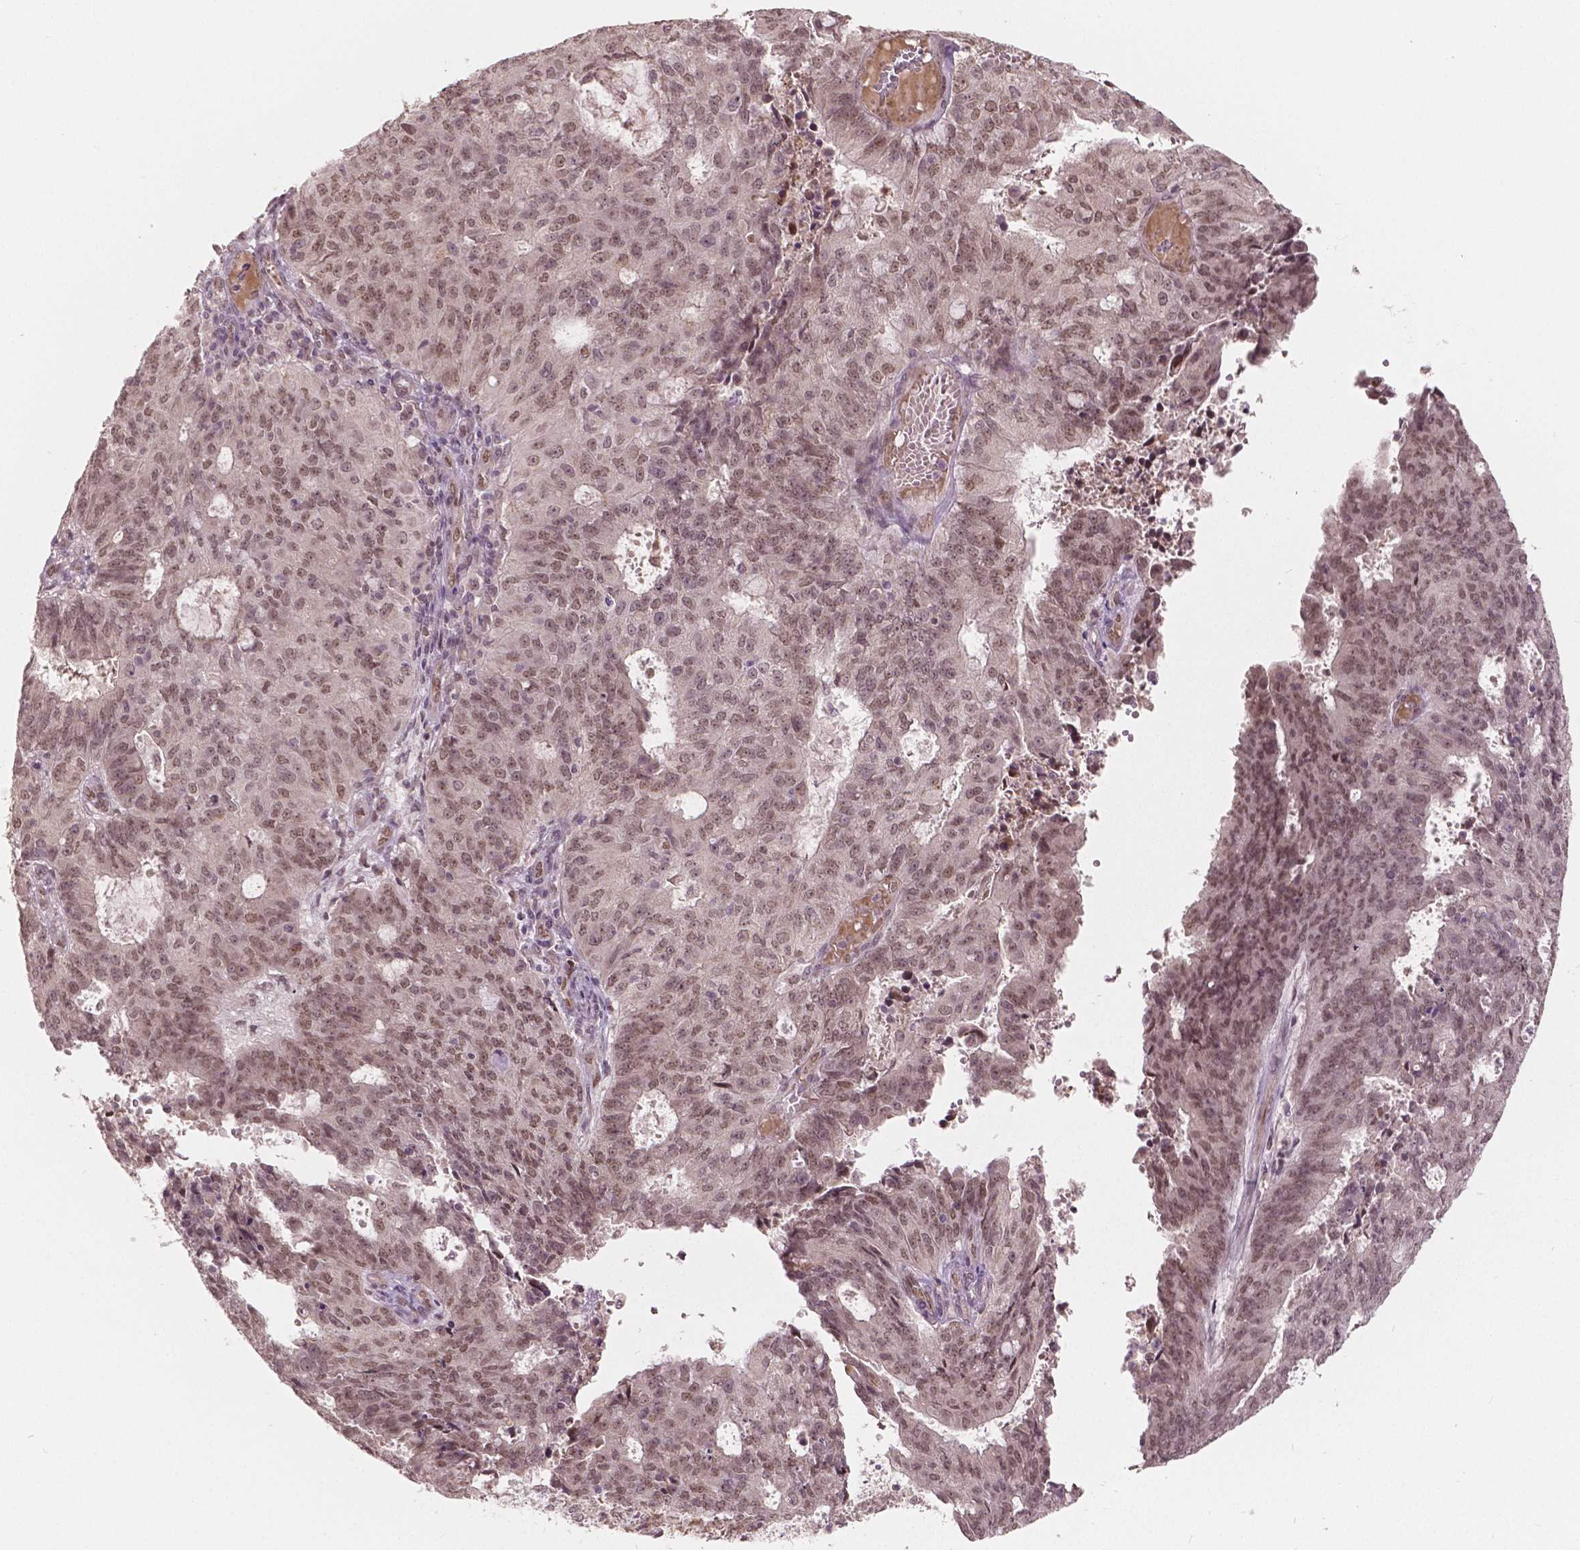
{"staining": {"intensity": "weak", "quantity": ">75%", "location": "nuclear"}, "tissue": "endometrial cancer", "cell_type": "Tumor cells", "image_type": "cancer", "snomed": [{"axis": "morphology", "description": "Adenocarcinoma, NOS"}, {"axis": "topography", "description": "Endometrium"}], "caption": "Immunohistochemical staining of endometrial adenocarcinoma displays weak nuclear protein staining in about >75% of tumor cells.", "gene": "HMBOX1", "patient": {"sex": "female", "age": 82}}